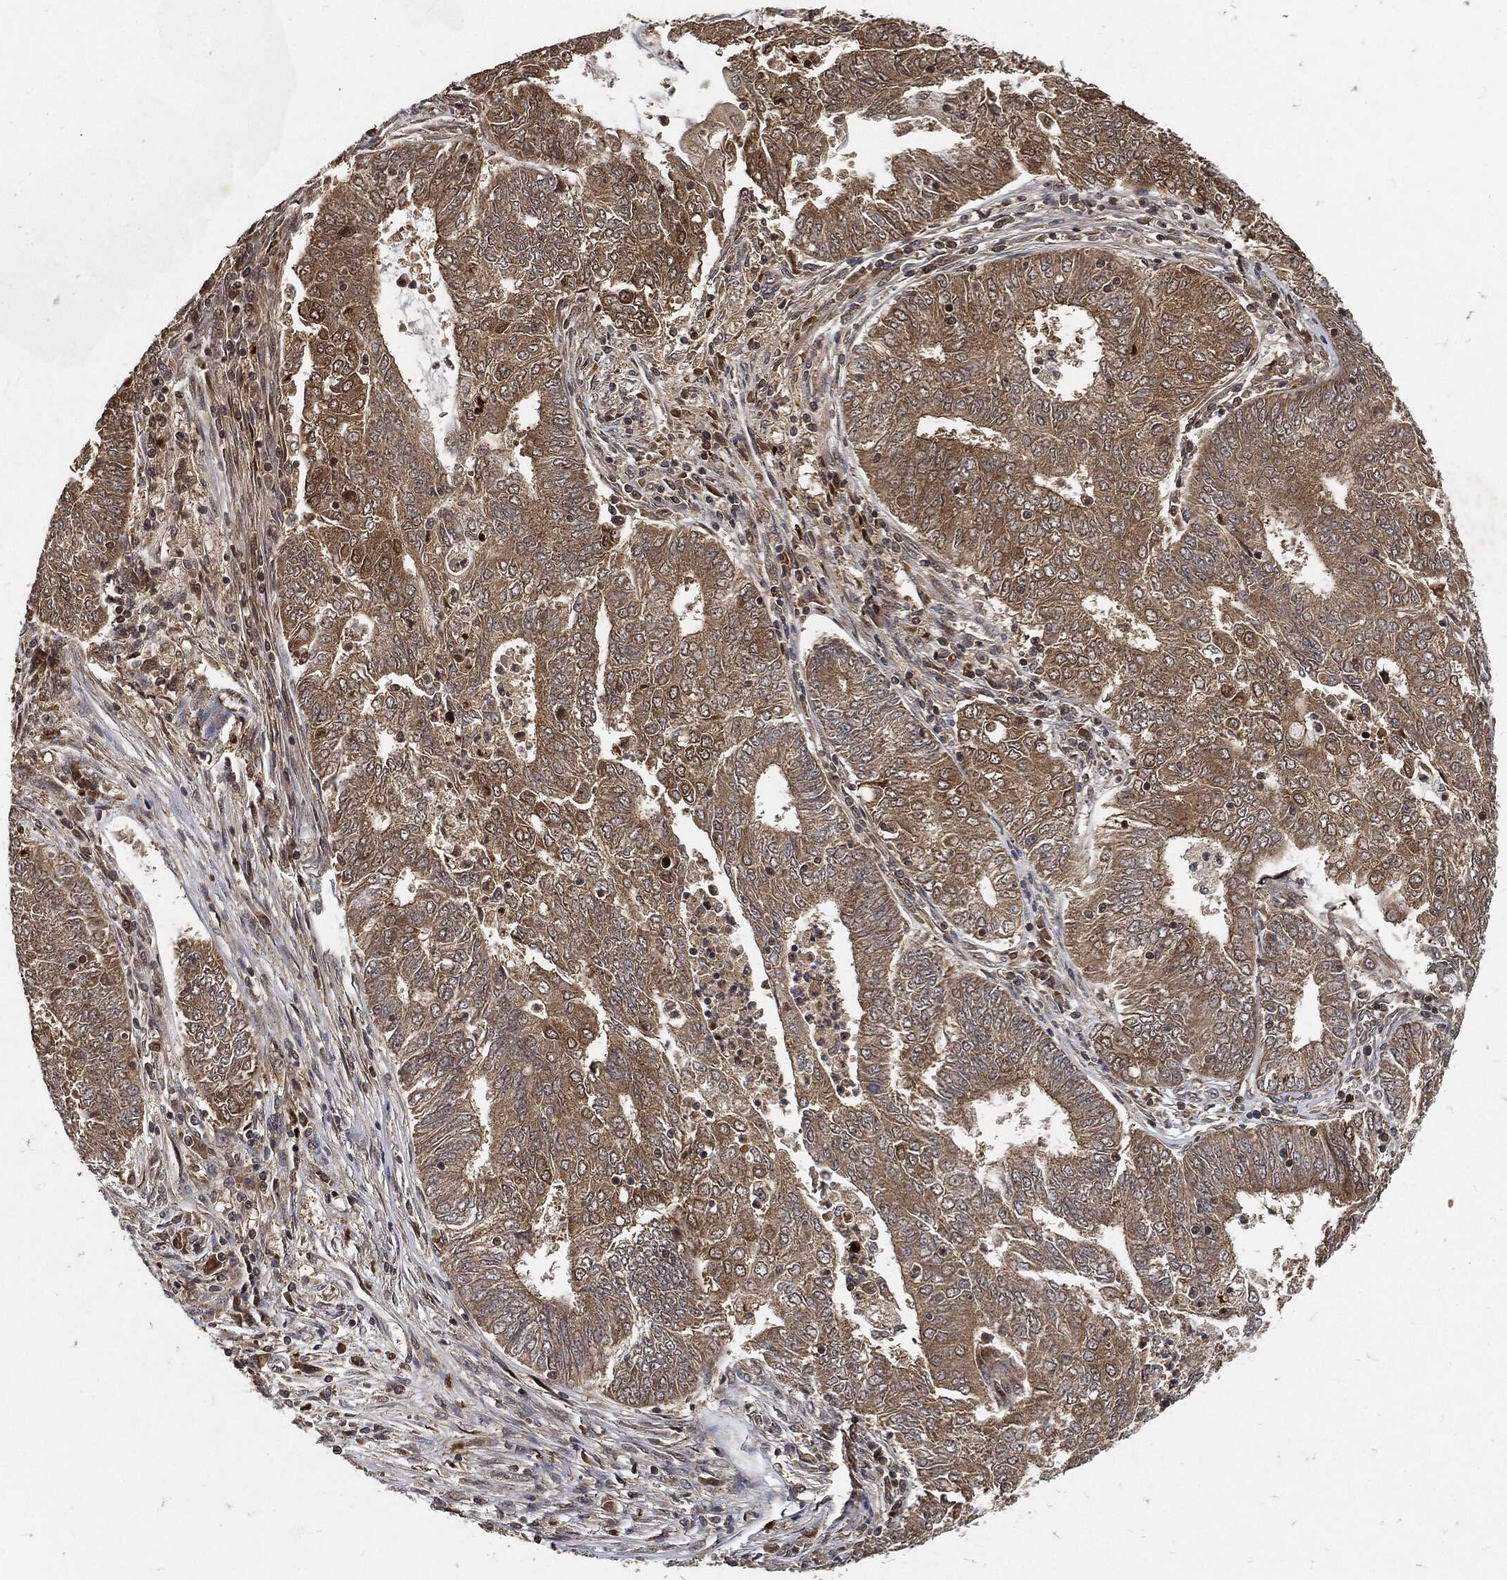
{"staining": {"intensity": "moderate", "quantity": ">75%", "location": "cytoplasmic/membranous"}, "tissue": "endometrial cancer", "cell_type": "Tumor cells", "image_type": "cancer", "snomed": [{"axis": "morphology", "description": "Adenocarcinoma, NOS"}, {"axis": "topography", "description": "Endometrium"}], "caption": "A medium amount of moderate cytoplasmic/membranous positivity is present in approximately >75% of tumor cells in endometrial cancer (adenocarcinoma) tissue. The protein of interest is stained brown, and the nuclei are stained in blue (DAB IHC with brightfield microscopy, high magnification).", "gene": "ZNF226", "patient": {"sex": "female", "age": 62}}